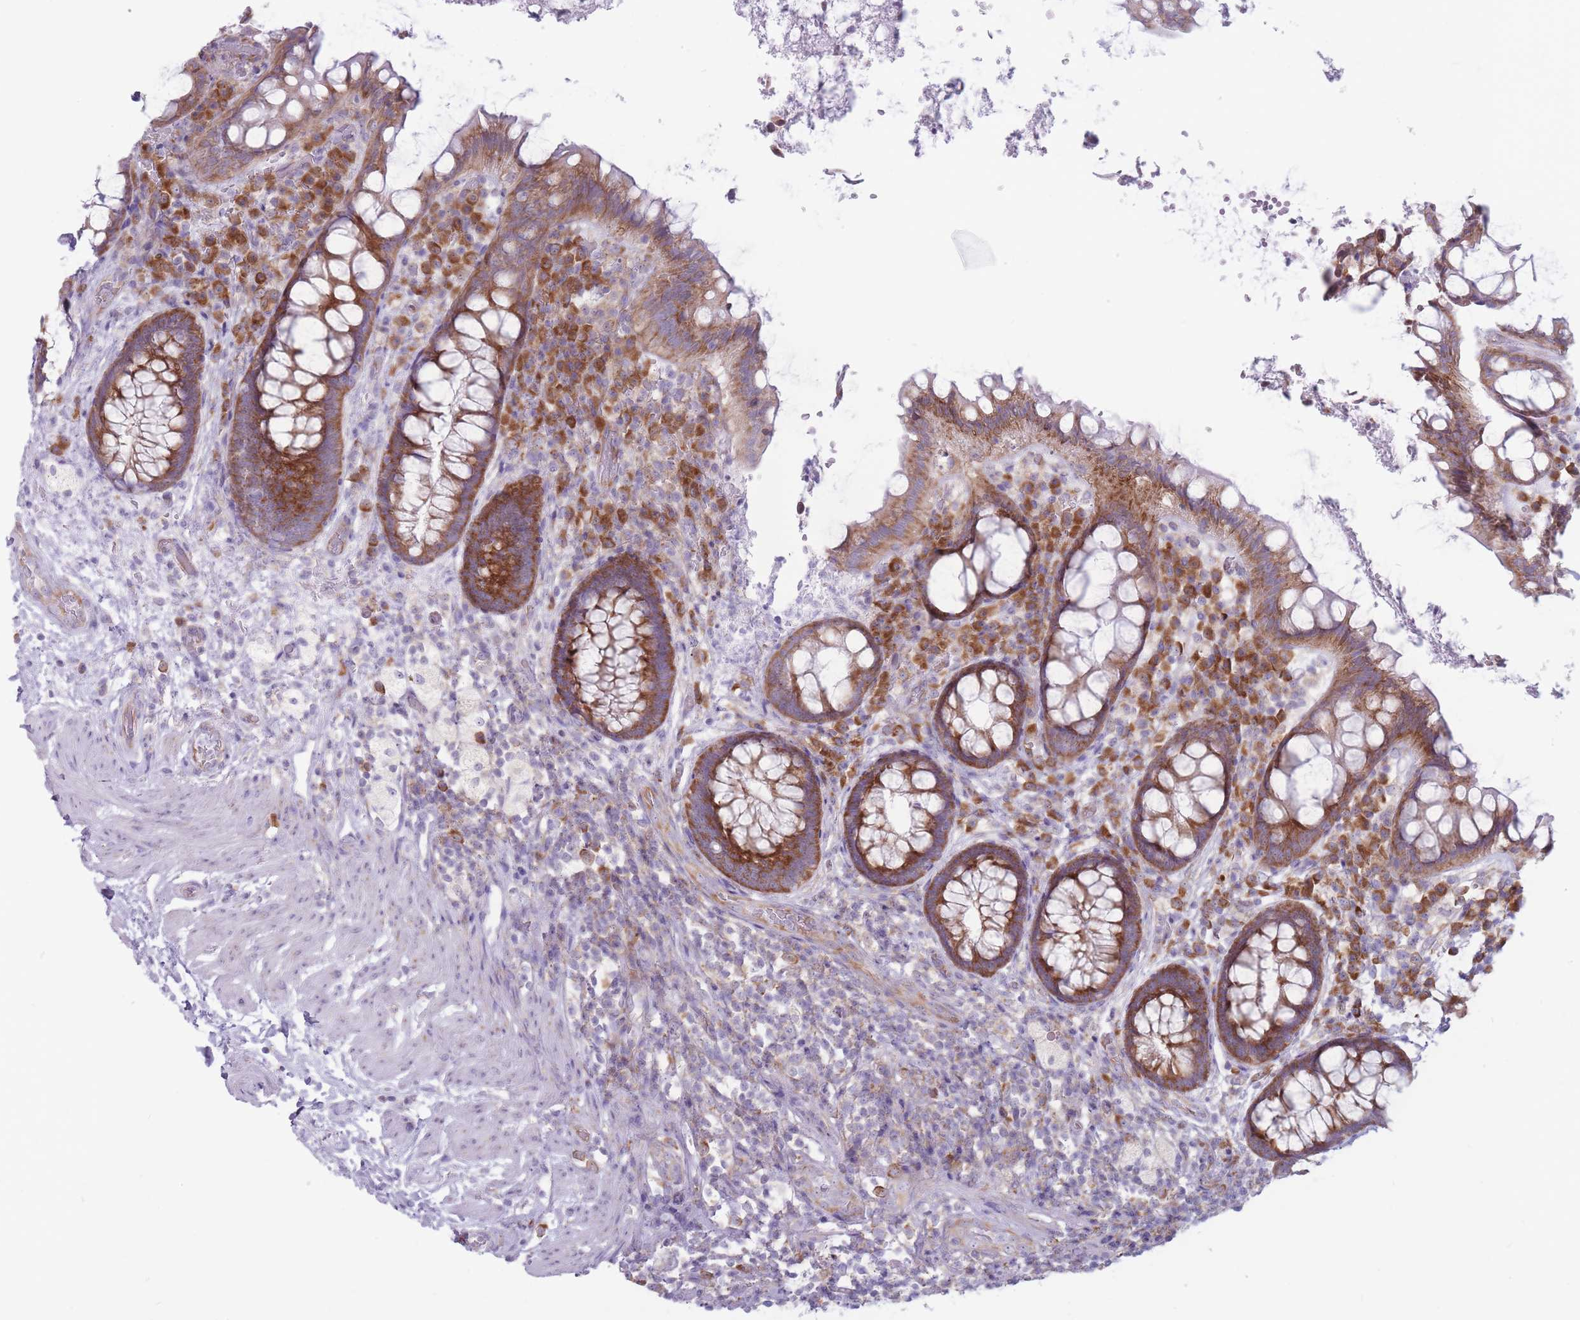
{"staining": {"intensity": "moderate", "quantity": "25%-75%", "location": "cytoplasmic/membranous"}, "tissue": "rectum", "cell_type": "Glandular cells", "image_type": "normal", "snomed": [{"axis": "morphology", "description": "Normal tissue, NOS"}, {"axis": "topography", "description": "Rectum"}, {"axis": "topography", "description": "Peripheral nerve tissue"}], "caption": "IHC of unremarkable rectum shows medium levels of moderate cytoplasmic/membranous expression in approximately 25%-75% of glandular cells.", "gene": "RPL18", "patient": {"sex": "female", "age": 69}}